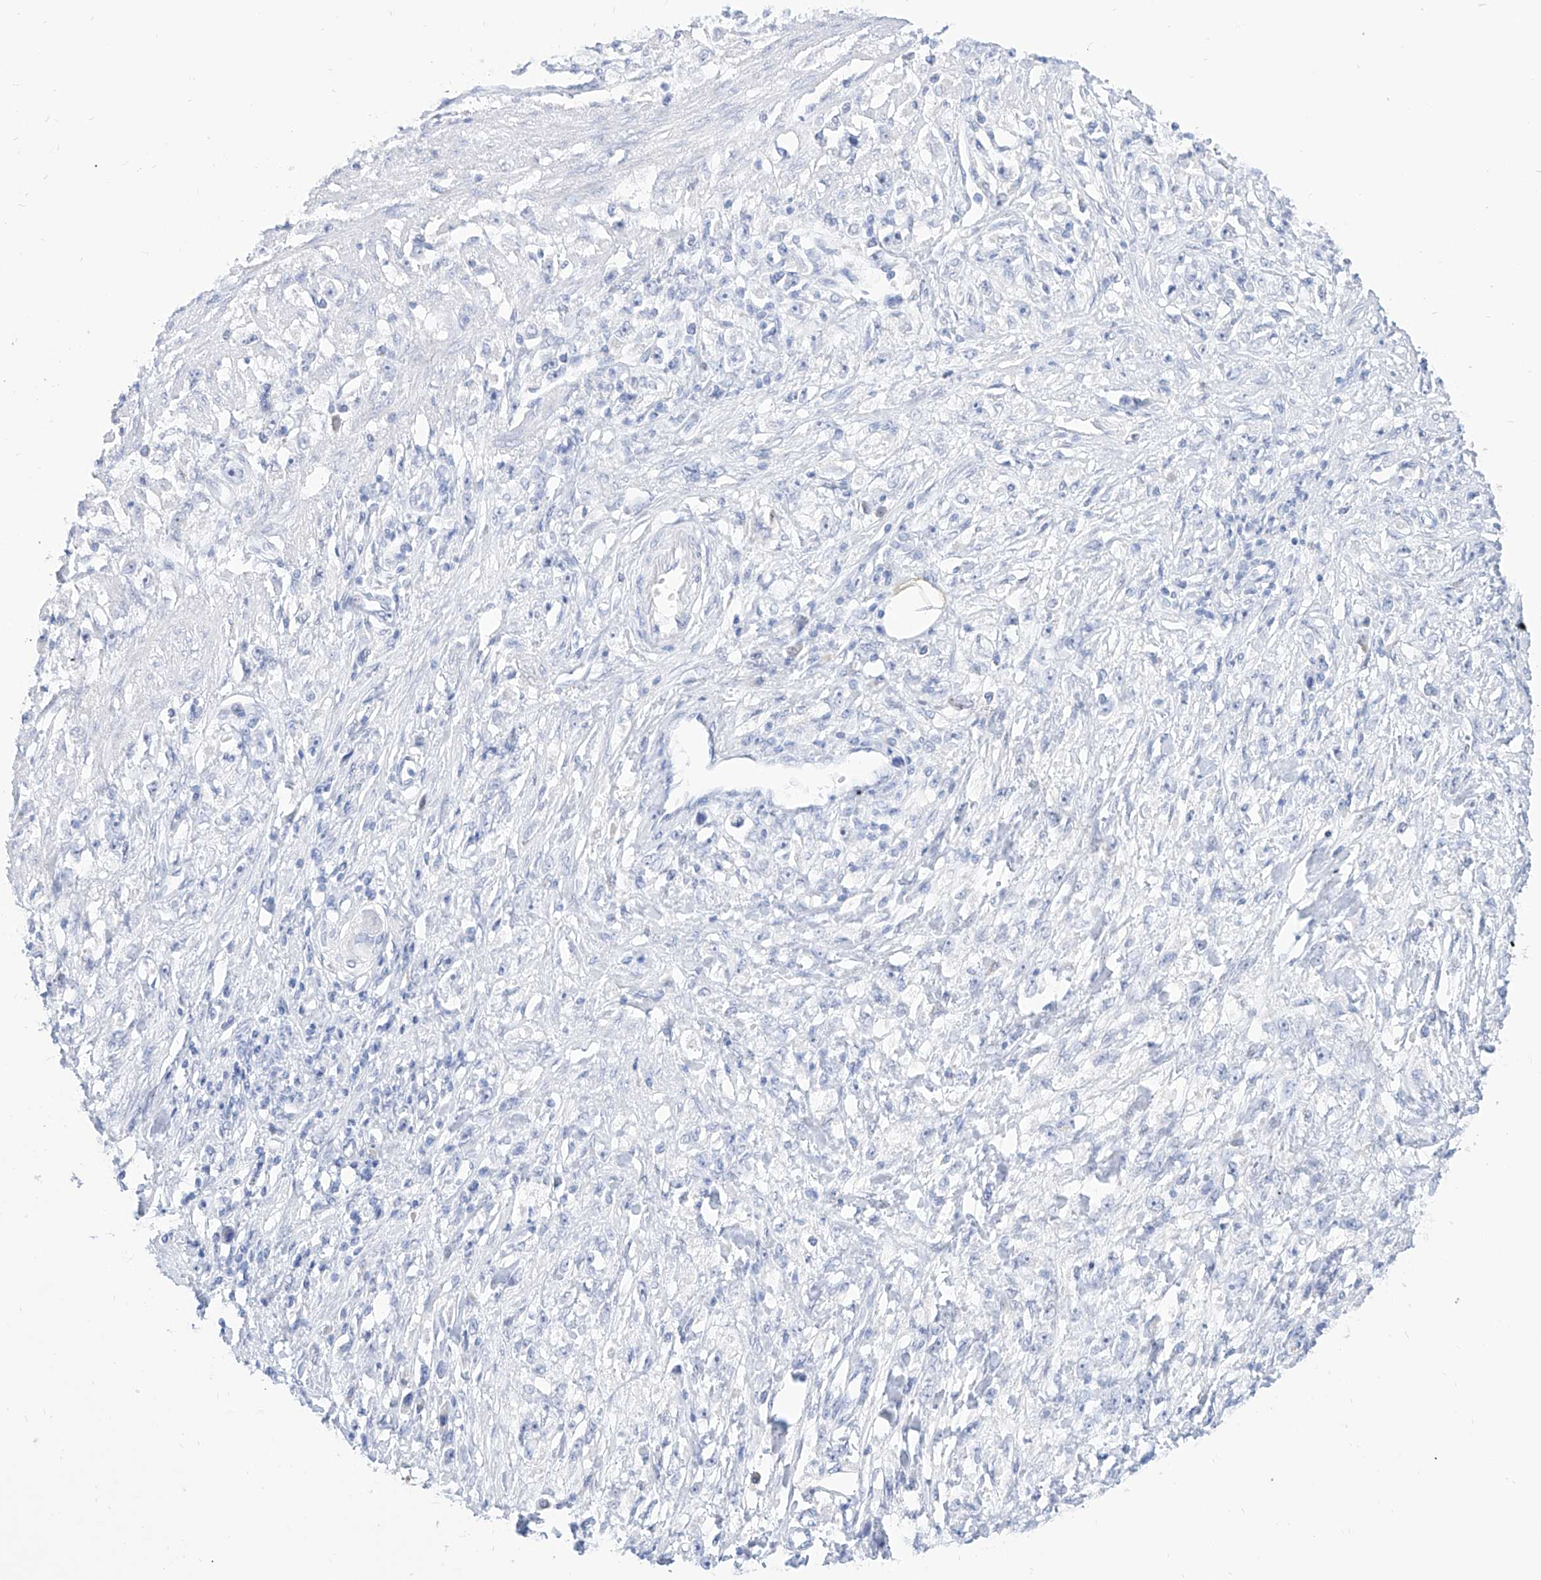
{"staining": {"intensity": "negative", "quantity": "none", "location": "none"}, "tissue": "stomach cancer", "cell_type": "Tumor cells", "image_type": "cancer", "snomed": [{"axis": "morphology", "description": "Adenocarcinoma, NOS"}, {"axis": "topography", "description": "Stomach"}], "caption": "Immunohistochemistry (IHC) photomicrograph of neoplastic tissue: stomach cancer stained with DAB (3,3'-diaminobenzidine) shows no significant protein positivity in tumor cells.", "gene": "PDXK", "patient": {"sex": "female", "age": 59}}